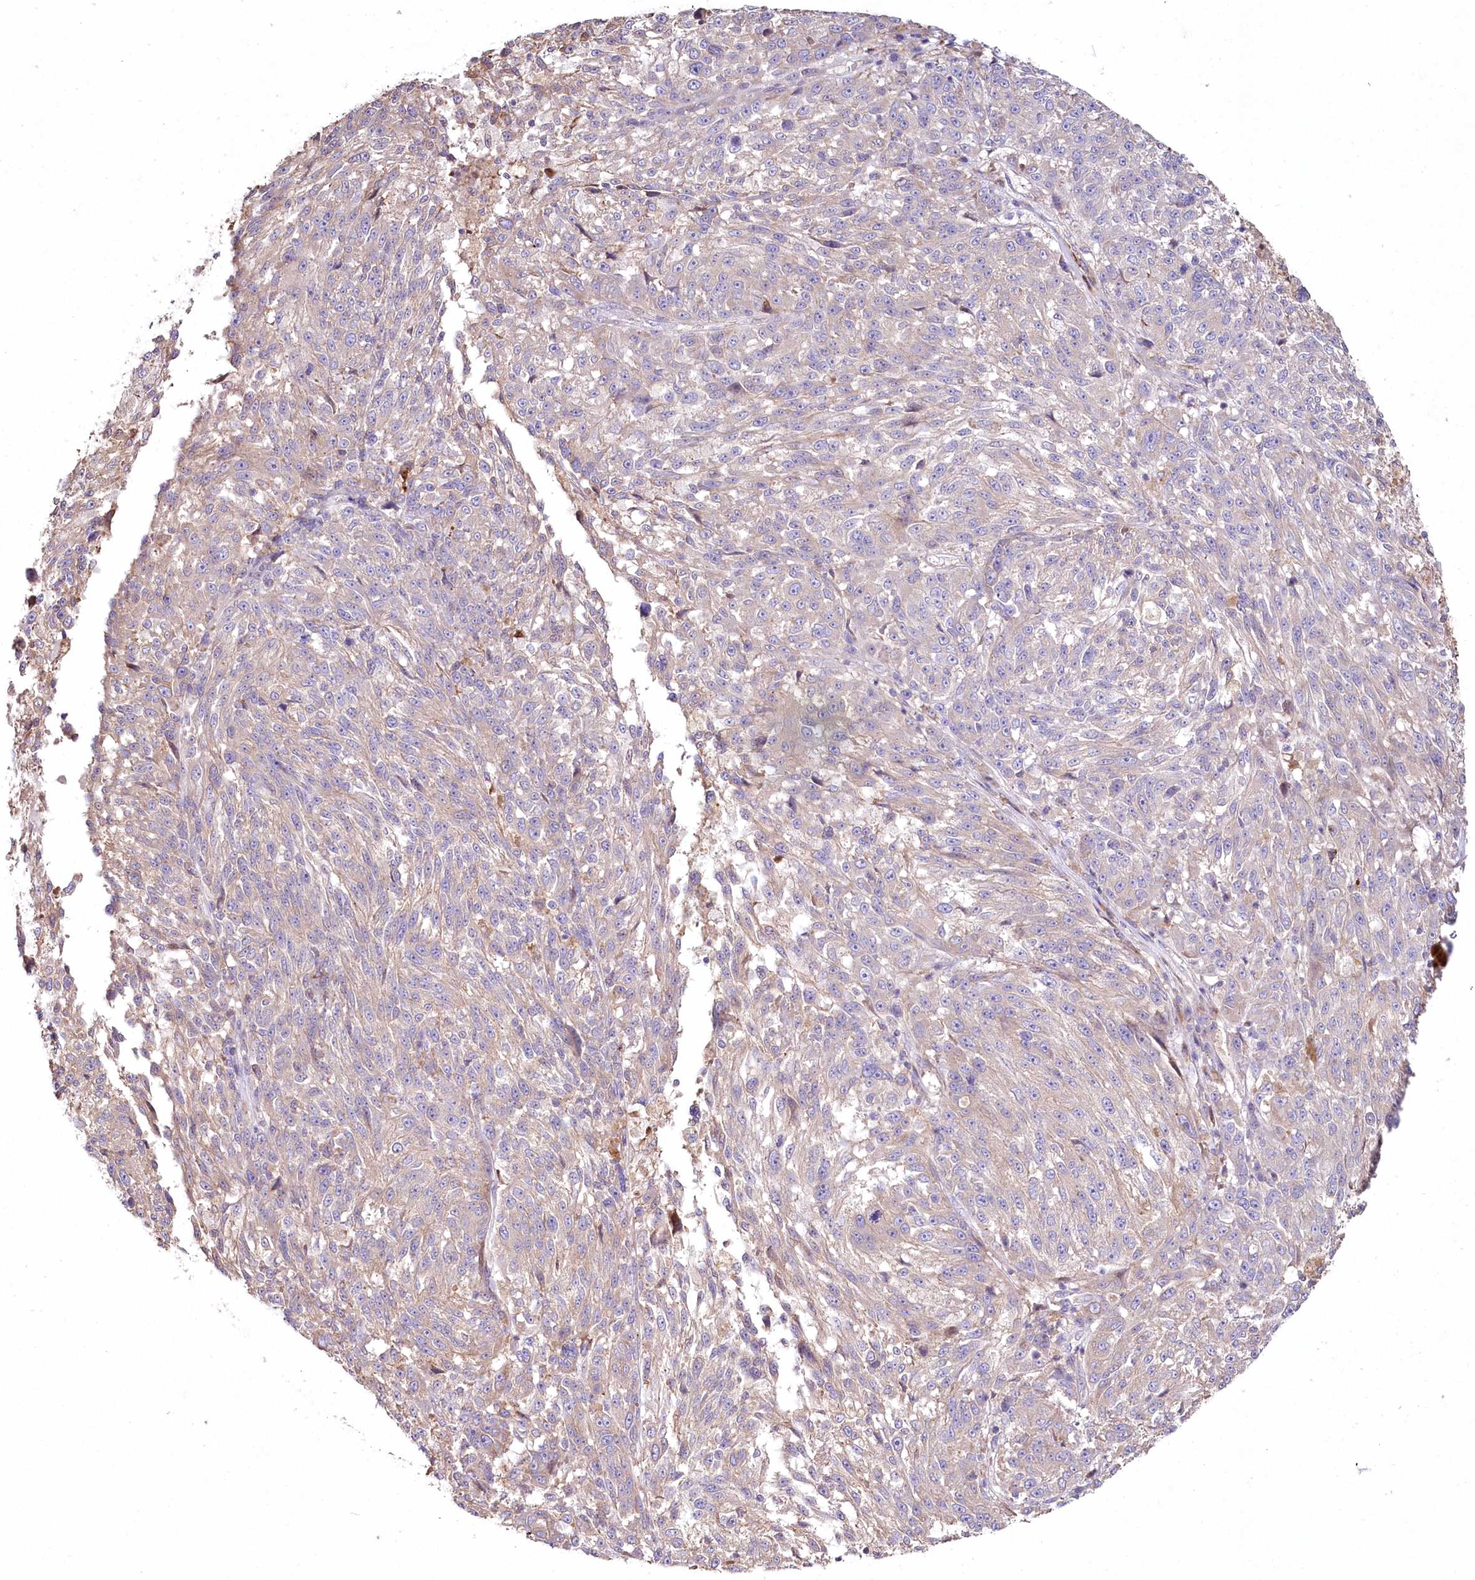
{"staining": {"intensity": "negative", "quantity": "none", "location": "none"}, "tissue": "melanoma", "cell_type": "Tumor cells", "image_type": "cancer", "snomed": [{"axis": "morphology", "description": "Malignant melanoma, NOS"}, {"axis": "topography", "description": "Skin"}], "caption": "Tumor cells show no significant protein staining in melanoma.", "gene": "SUMF1", "patient": {"sex": "male", "age": 53}}